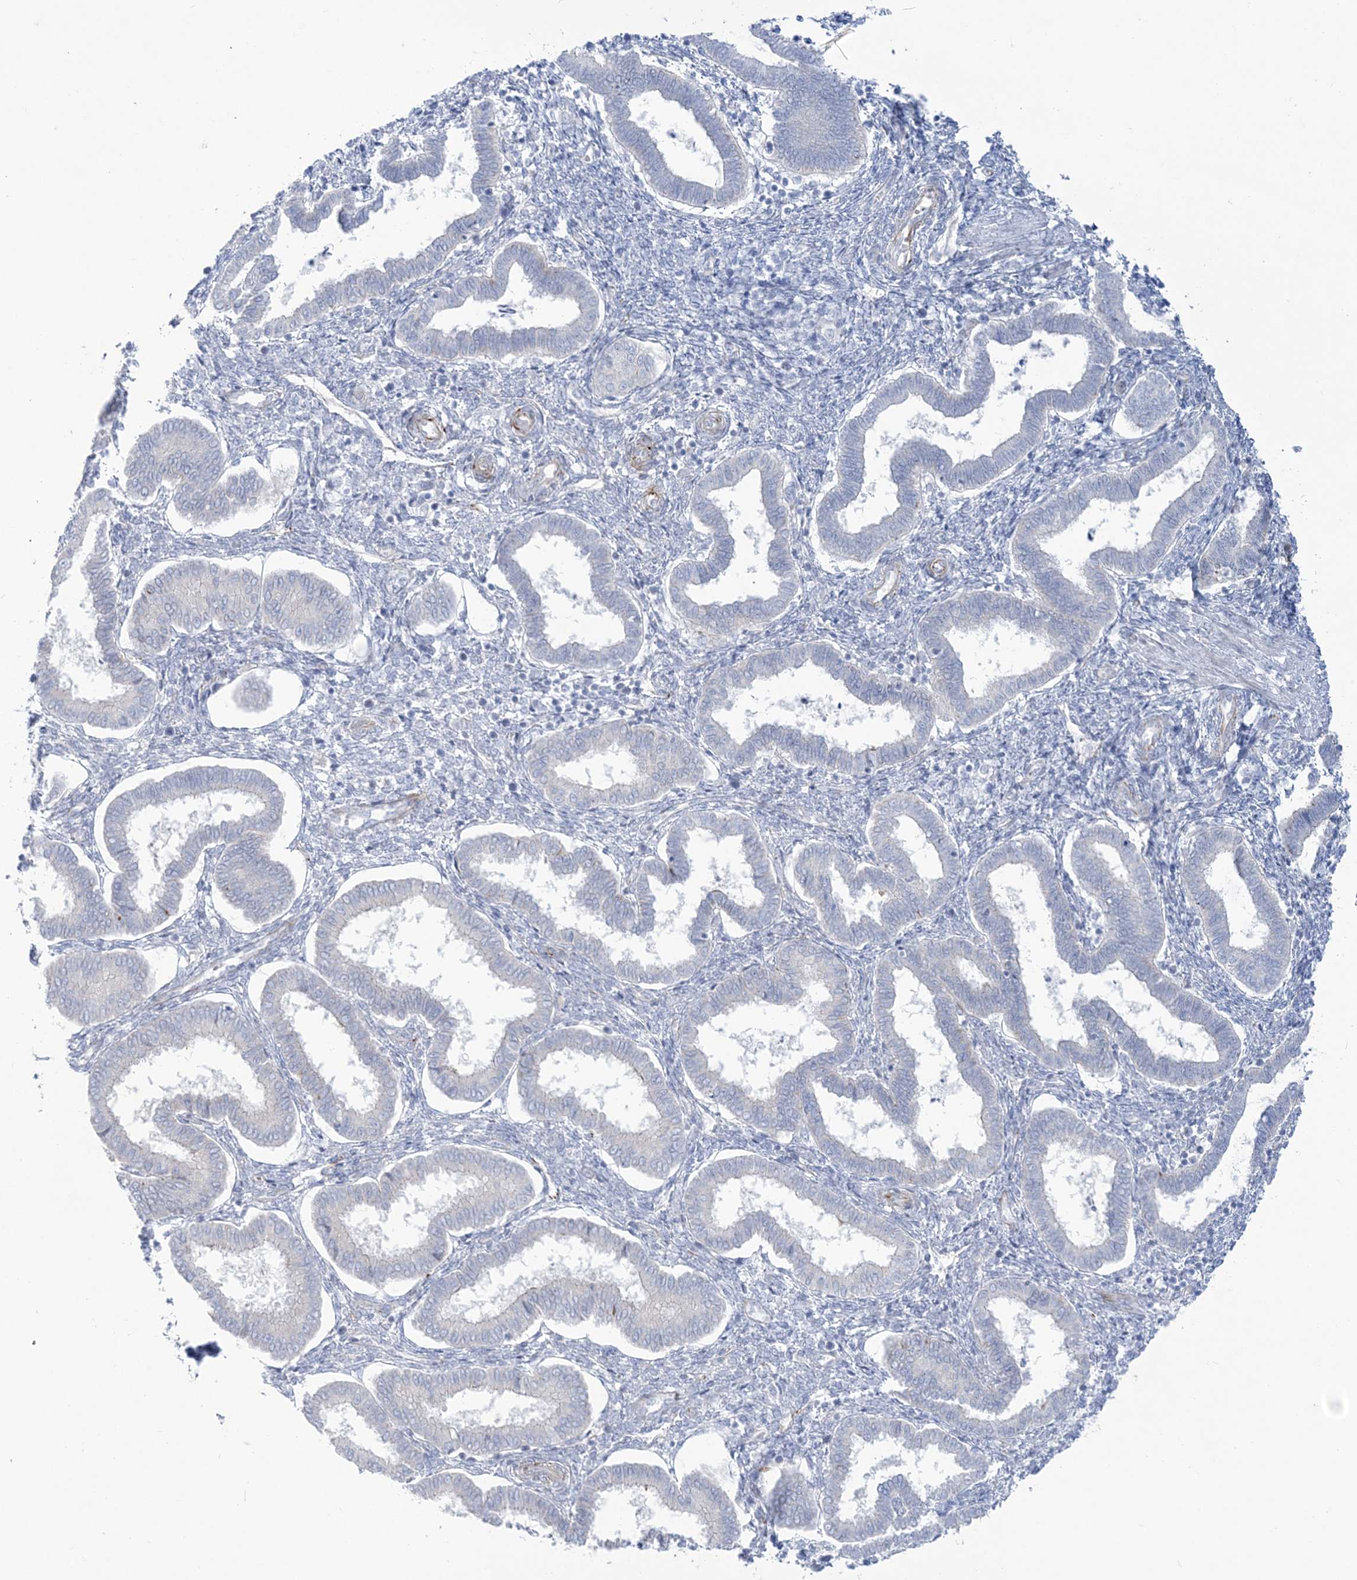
{"staining": {"intensity": "negative", "quantity": "none", "location": "none"}, "tissue": "endometrium", "cell_type": "Cells in endometrial stroma", "image_type": "normal", "snomed": [{"axis": "morphology", "description": "Normal tissue, NOS"}, {"axis": "topography", "description": "Endometrium"}], "caption": "DAB (3,3'-diaminobenzidine) immunohistochemical staining of normal endometrium displays no significant expression in cells in endometrial stroma. (Brightfield microscopy of DAB (3,3'-diaminobenzidine) immunohistochemistry at high magnification).", "gene": "PPIL6", "patient": {"sex": "female", "age": 24}}